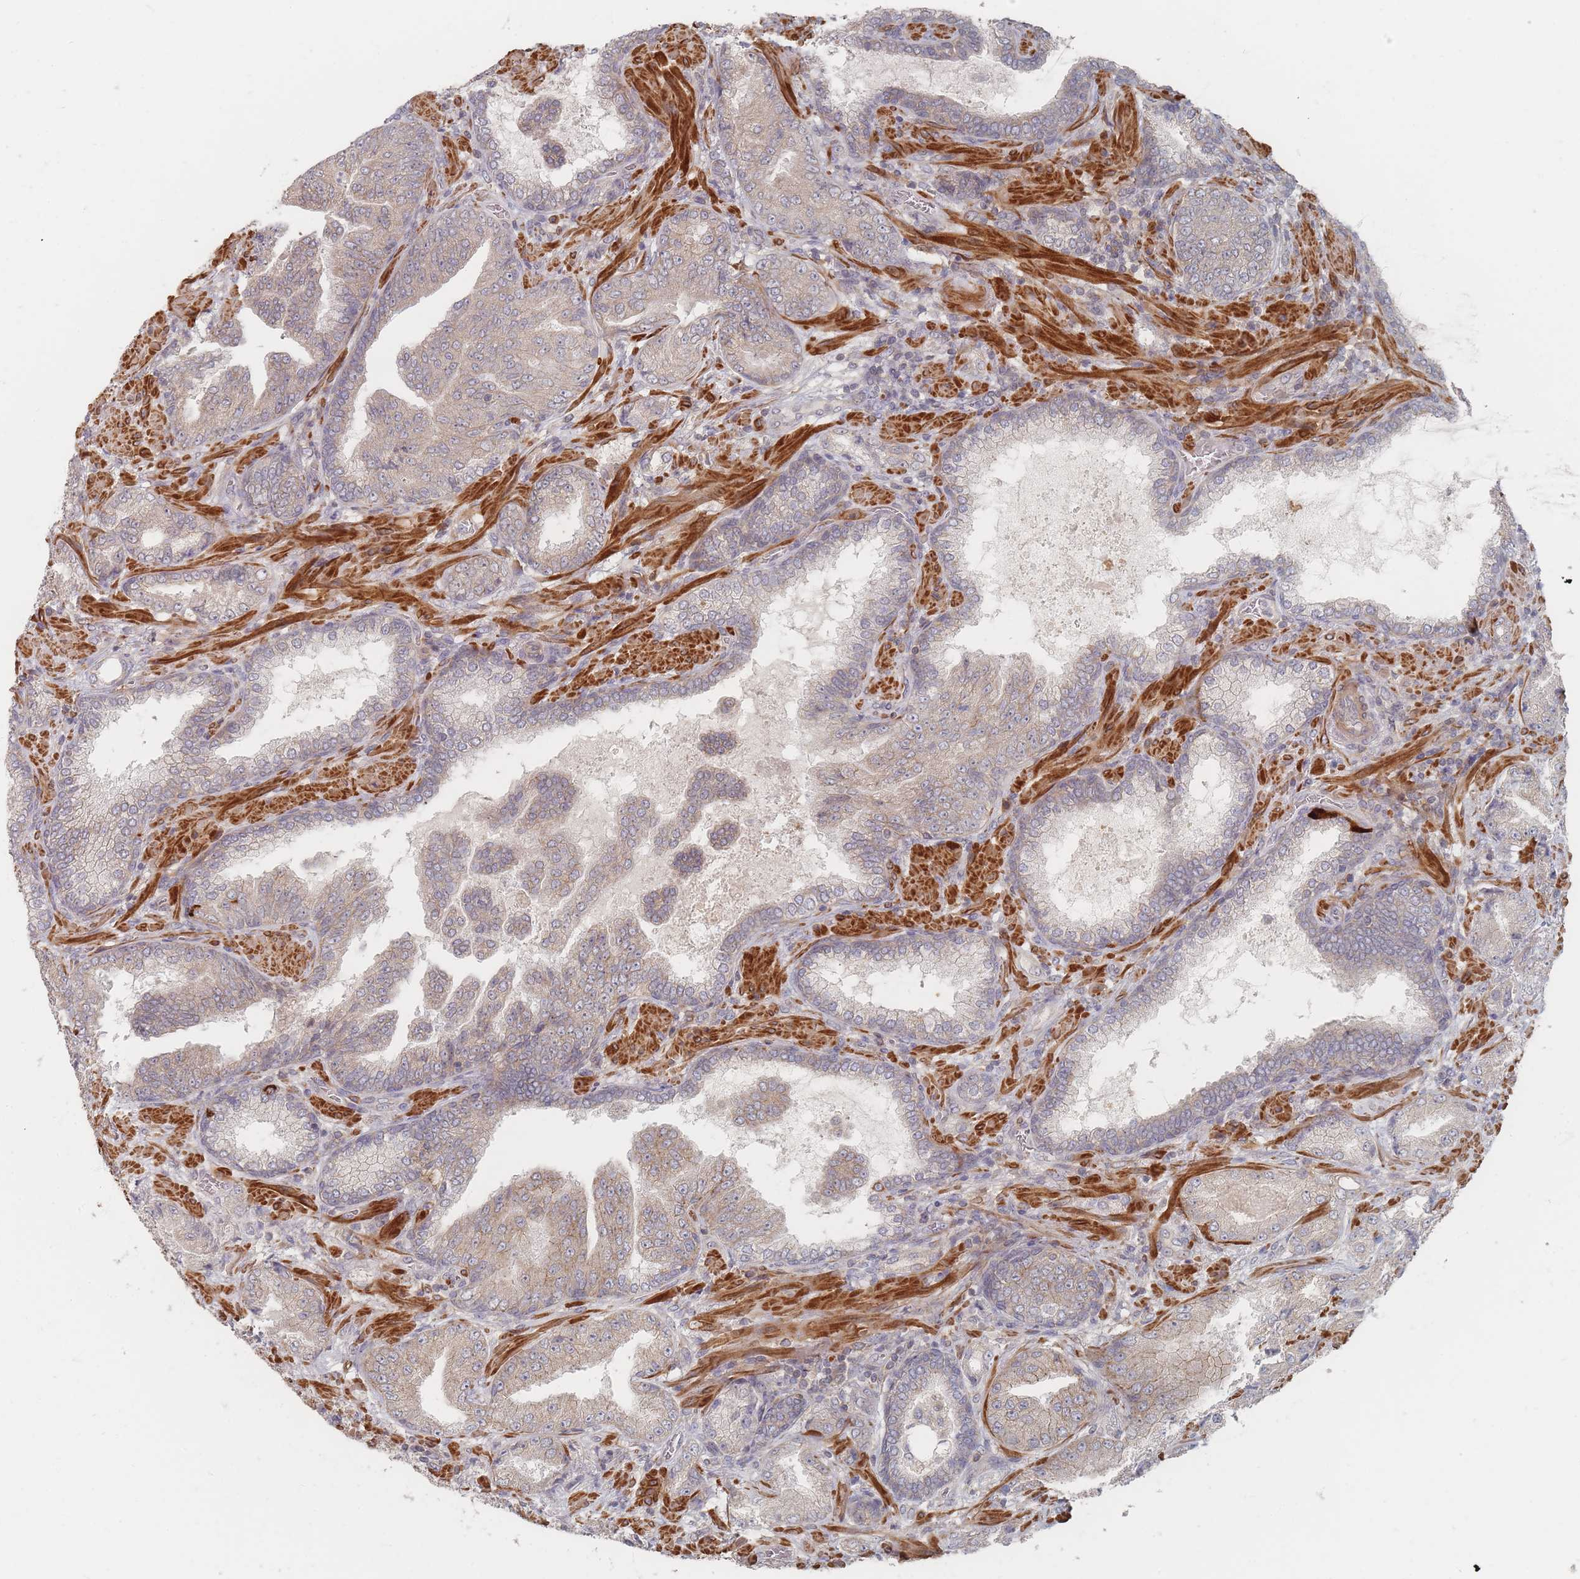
{"staining": {"intensity": "weak", "quantity": "<25%", "location": "cytoplasmic/membranous"}, "tissue": "prostate cancer", "cell_type": "Tumor cells", "image_type": "cancer", "snomed": [{"axis": "morphology", "description": "Adenocarcinoma, High grade"}, {"axis": "topography", "description": "Prostate"}], "caption": "A high-resolution histopathology image shows IHC staining of adenocarcinoma (high-grade) (prostate), which demonstrates no significant expression in tumor cells.", "gene": "GLE1", "patient": {"sex": "male", "age": 68}}